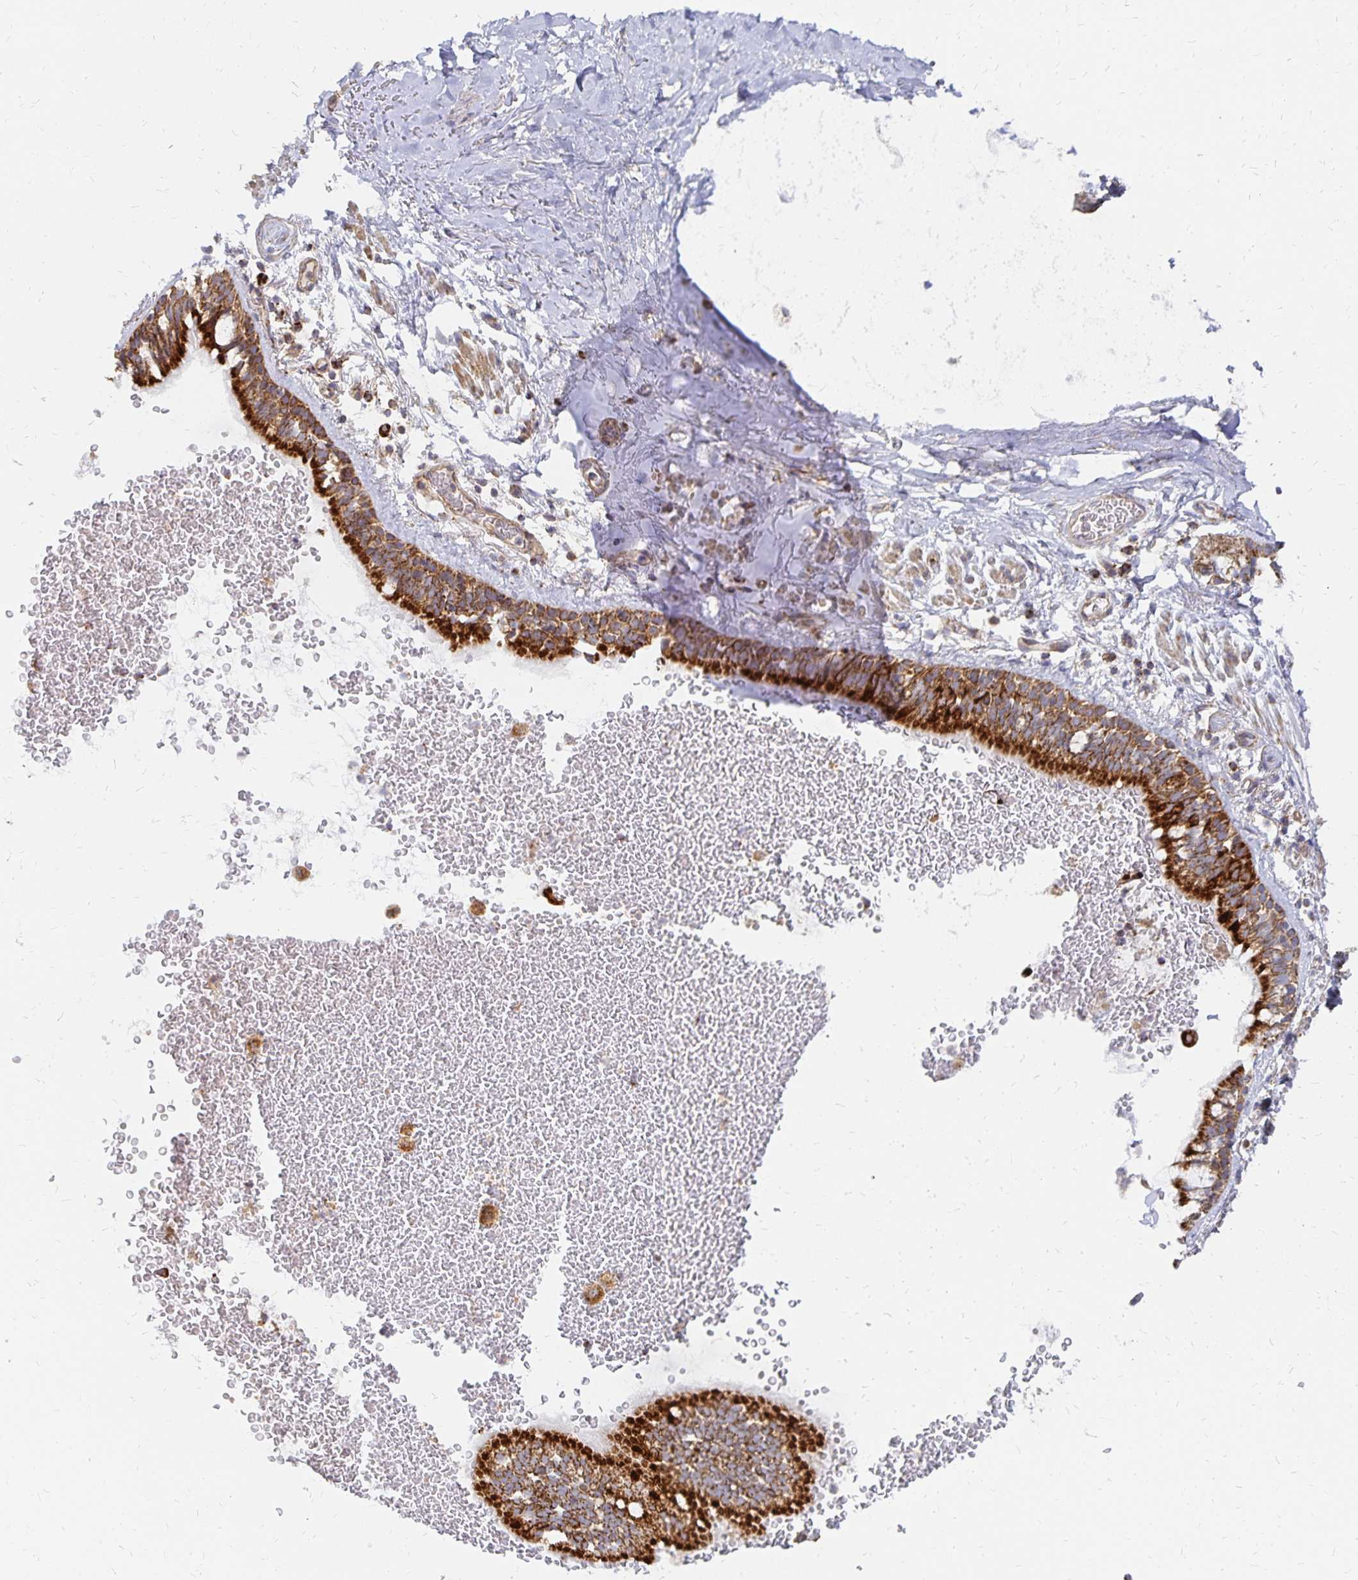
{"staining": {"intensity": "strong", "quantity": ">75%", "location": "cytoplasmic/membranous"}, "tissue": "bronchus", "cell_type": "Respiratory epithelial cells", "image_type": "normal", "snomed": [{"axis": "morphology", "description": "Normal tissue, NOS"}, {"axis": "topography", "description": "Lymph node"}, {"axis": "topography", "description": "Cartilage tissue"}, {"axis": "topography", "description": "Bronchus"}], "caption": "Immunohistochemistry image of benign bronchus: bronchus stained using IHC demonstrates high levels of strong protein expression localized specifically in the cytoplasmic/membranous of respiratory epithelial cells, appearing as a cytoplasmic/membranous brown color.", "gene": "STOML2", "patient": {"sex": "female", "age": 70}}